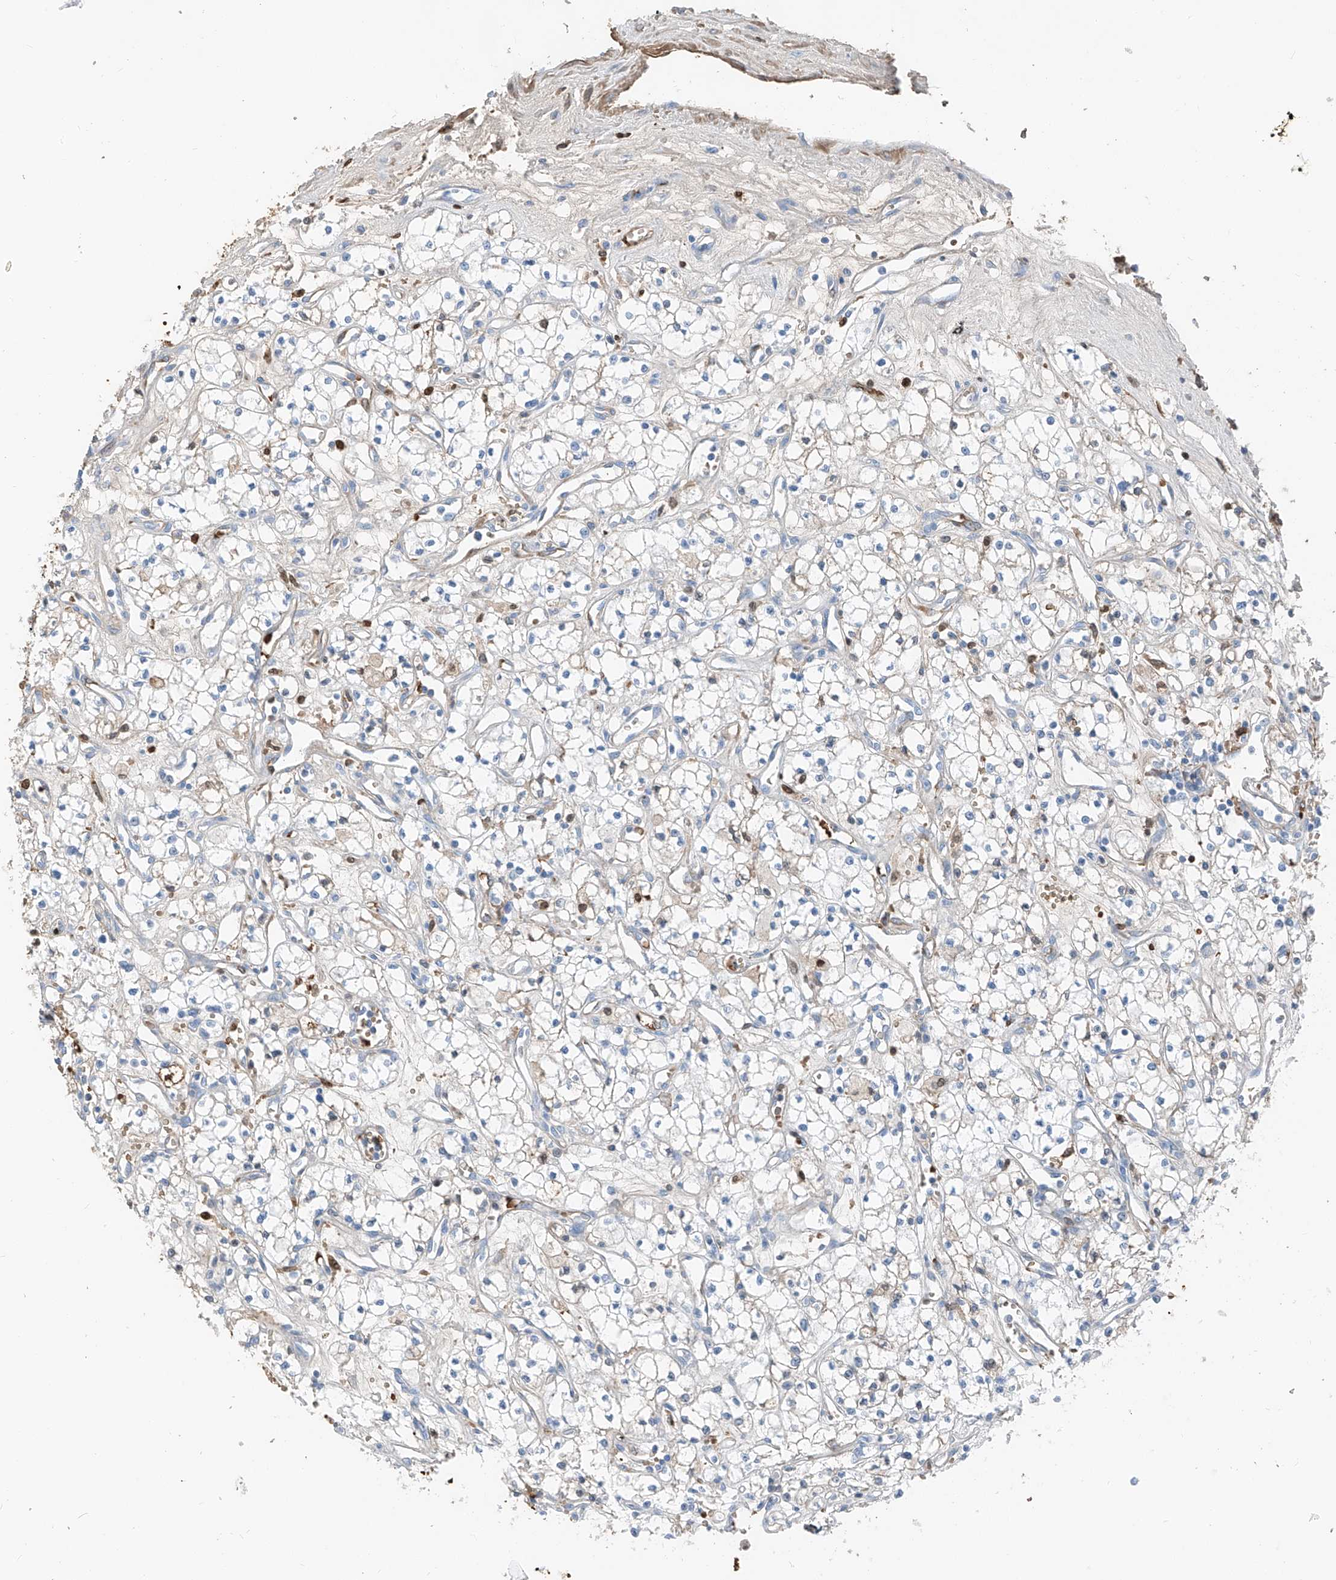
{"staining": {"intensity": "negative", "quantity": "none", "location": "none"}, "tissue": "renal cancer", "cell_type": "Tumor cells", "image_type": "cancer", "snomed": [{"axis": "morphology", "description": "Adenocarcinoma, NOS"}, {"axis": "topography", "description": "Kidney"}], "caption": "Tumor cells show no significant protein expression in adenocarcinoma (renal).", "gene": "PRSS23", "patient": {"sex": "male", "age": 59}}